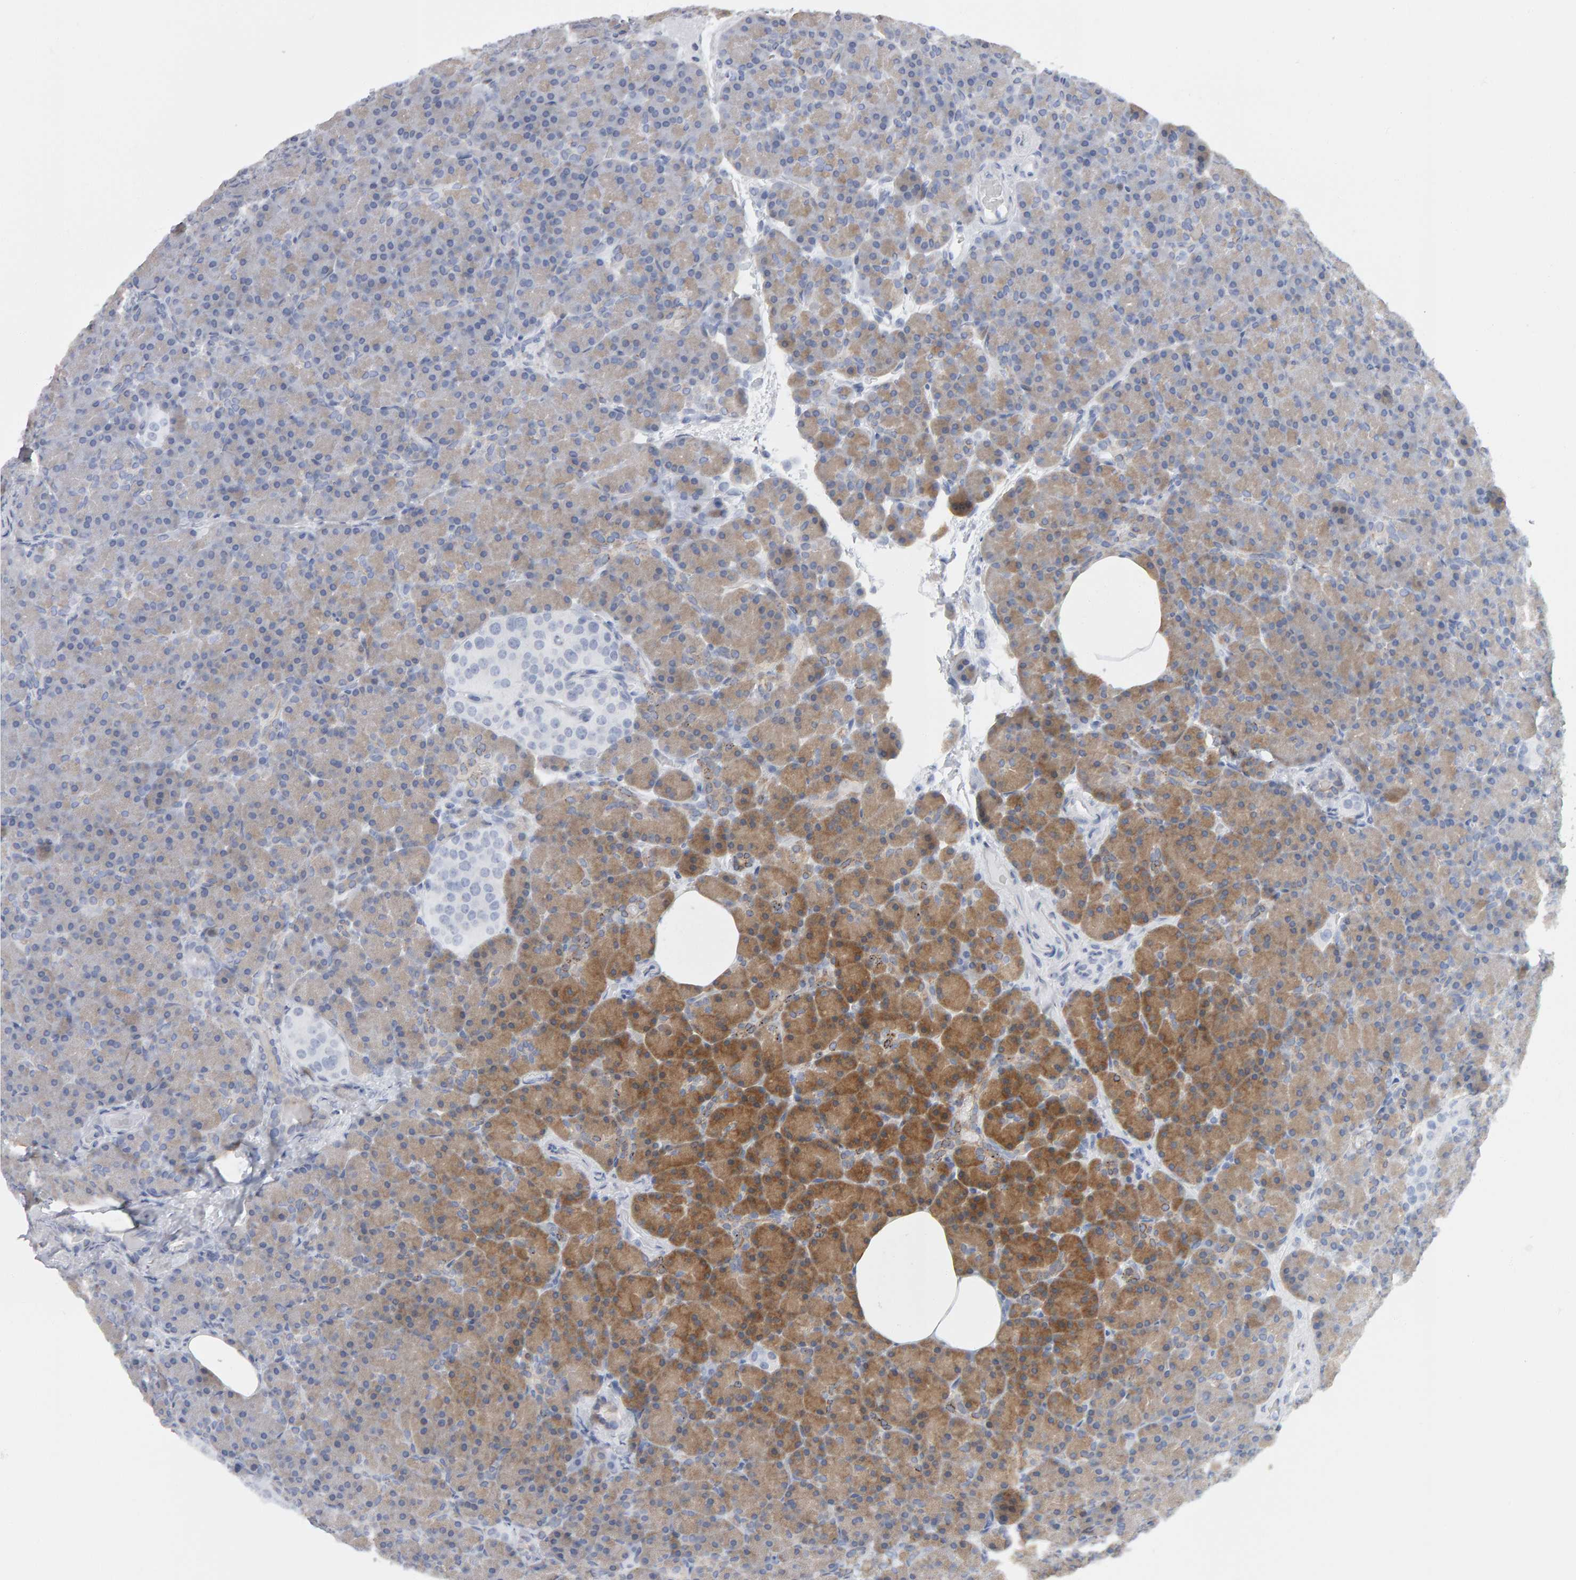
{"staining": {"intensity": "moderate", "quantity": ">75%", "location": "cytoplasmic/membranous,nuclear"}, "tissue": "pancreas", "cell_type": "Exocrine glandular cells", "image_type": "normal", "snomed": [{"axis": "morphology", "description": "Normal tissue, NOS"}, {"axis": "topography", "description": "Pancreas"}], "caption": "Immunohistochemical staining of normal pancreas demonstrates medium levels of moderate cytoplasmic/membranous,nuclear staining in approximately >75% of exocrine glandular cells. (IHC, brightfield microscopy, high magnification).", "gene": "CTH", "patient": {"sex": "female", "age": 43}}